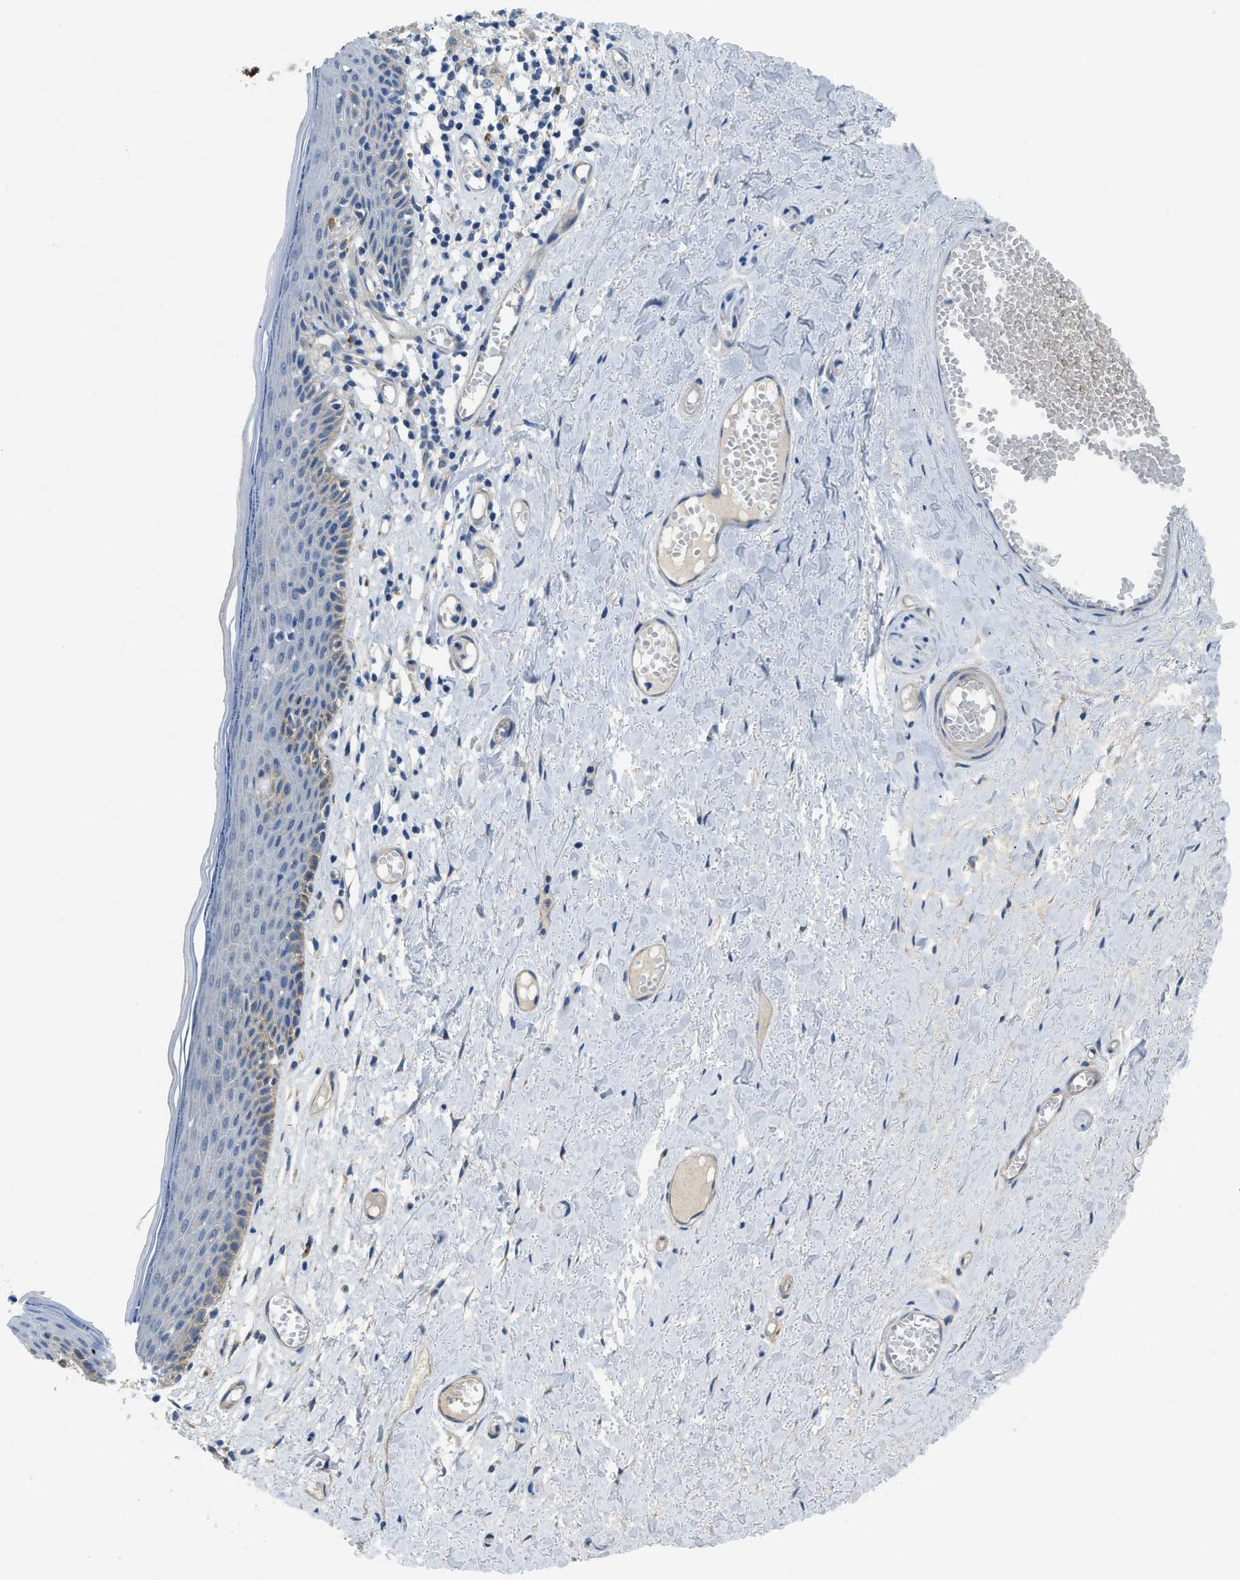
{"staining": {"intensity": "moderate", "quantity": "25%-75%", "location": "cytoplasmic/membranous"}, "tissue": "skin", "cell_type": "Epidermal cells", "image_type": "normal", "snomed": [{"axis": "morphology", "description": "Normal tissue, NOS"}, {"axis": "topography", "description": "Adipose tissue"}, {"axis": "topography", "description": "Vascular tissue"}, {"axis": "topography", "description": "Anal"}, {"axis": "topography", "description": "Peripheral nerve tissue"}], "caption": "The immunohistochemical stain shows moderate cytoplasmic/membranous expression in epidermal cells of normal skin. Using DAB (brown) and hematoxylin (blue) stains, captured at high magnification using brightfield microscopy.", "gene": "STK33", "patient": {"sex": "female", "age": 54}}